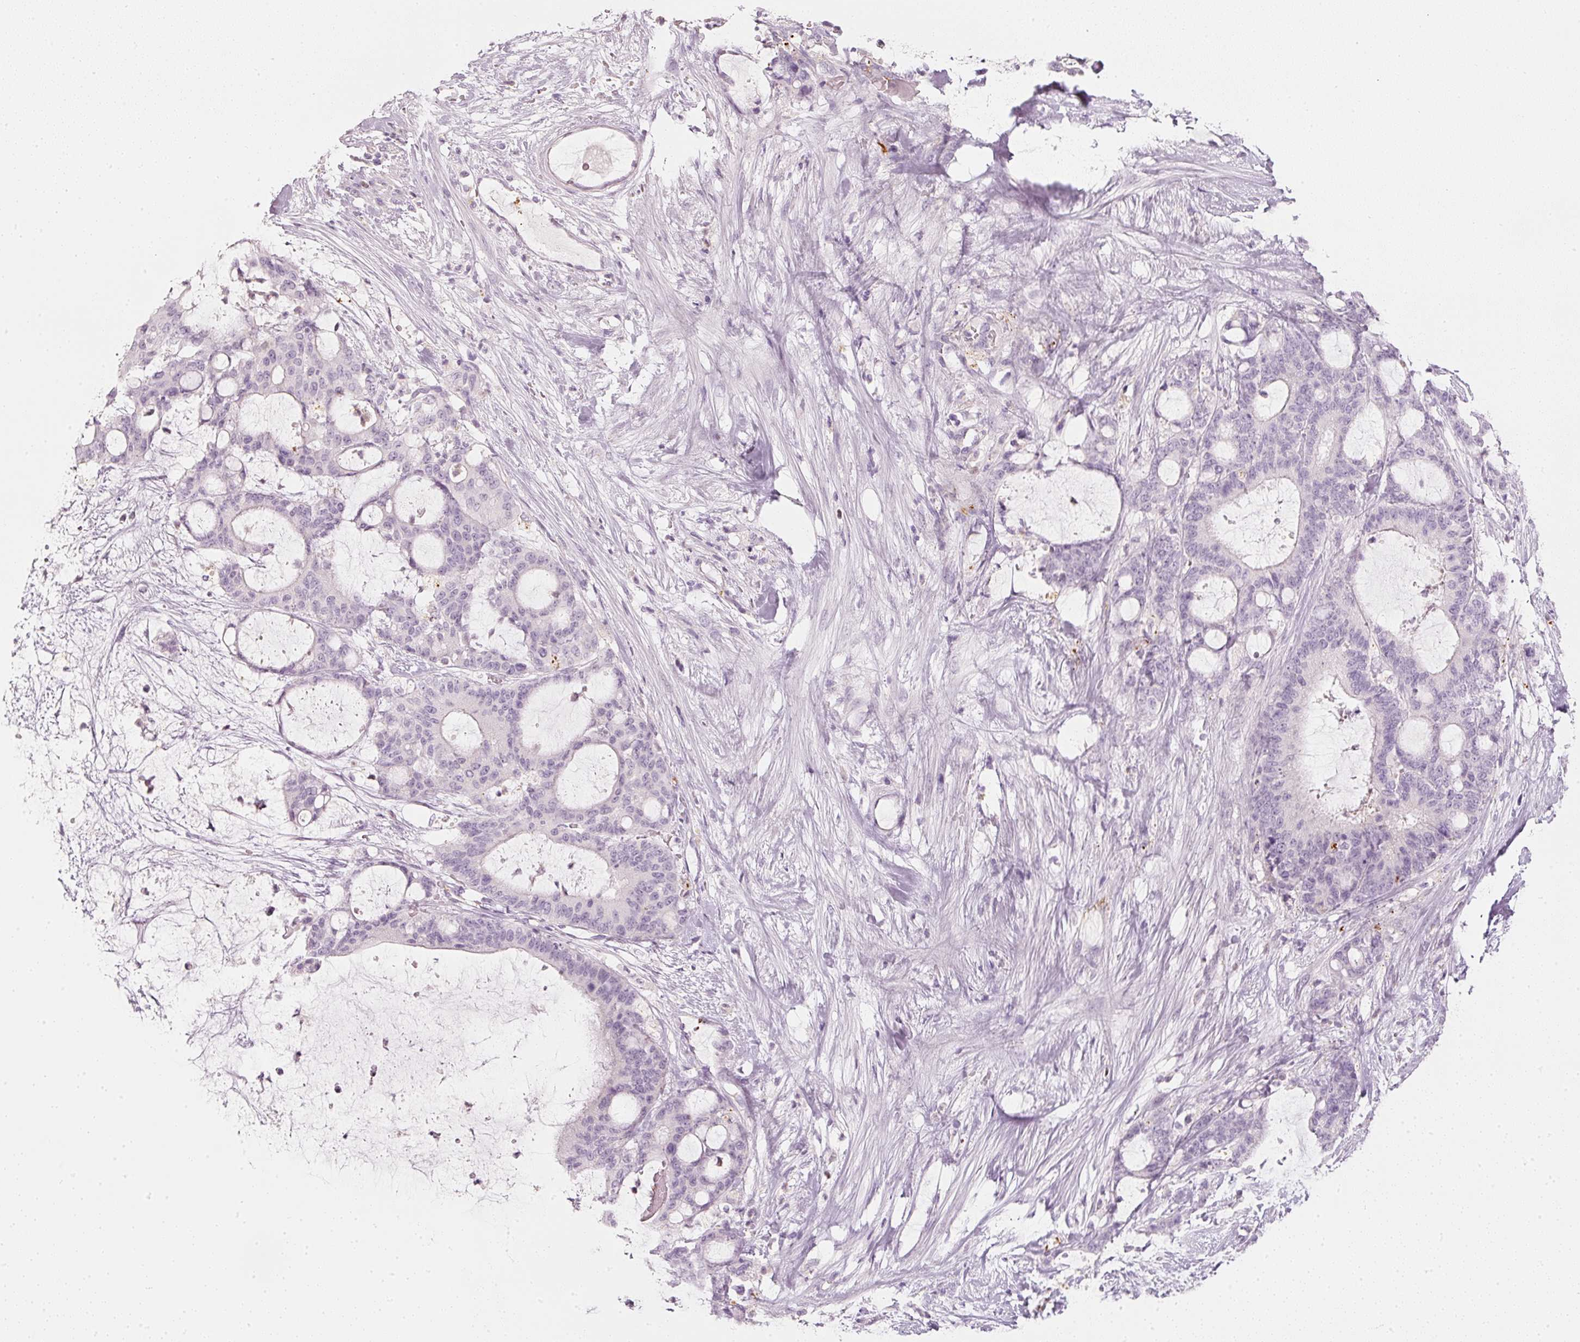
{"staining": {"intensity": "negative", "quantity": "none", "location": "none"}, "tissue": "liver cancer", "cell_type": "Tumor cells", "image_type": "cancer", "snomed": [{"axis": "morphology", "description": "Normal tissue, NOS"}, {"axis": "morphology", "description": "Cholangiocarcinoma"}, {"axis": "topography", "description": "Liver"}, {"axis": "topography", "description": "Peripheral nerve tissue"}], "caption": "There is no significant expression in tumor cells of liver cancer.", "gene": "LECT2", "patient": {"sex": "female", "age": 73}}